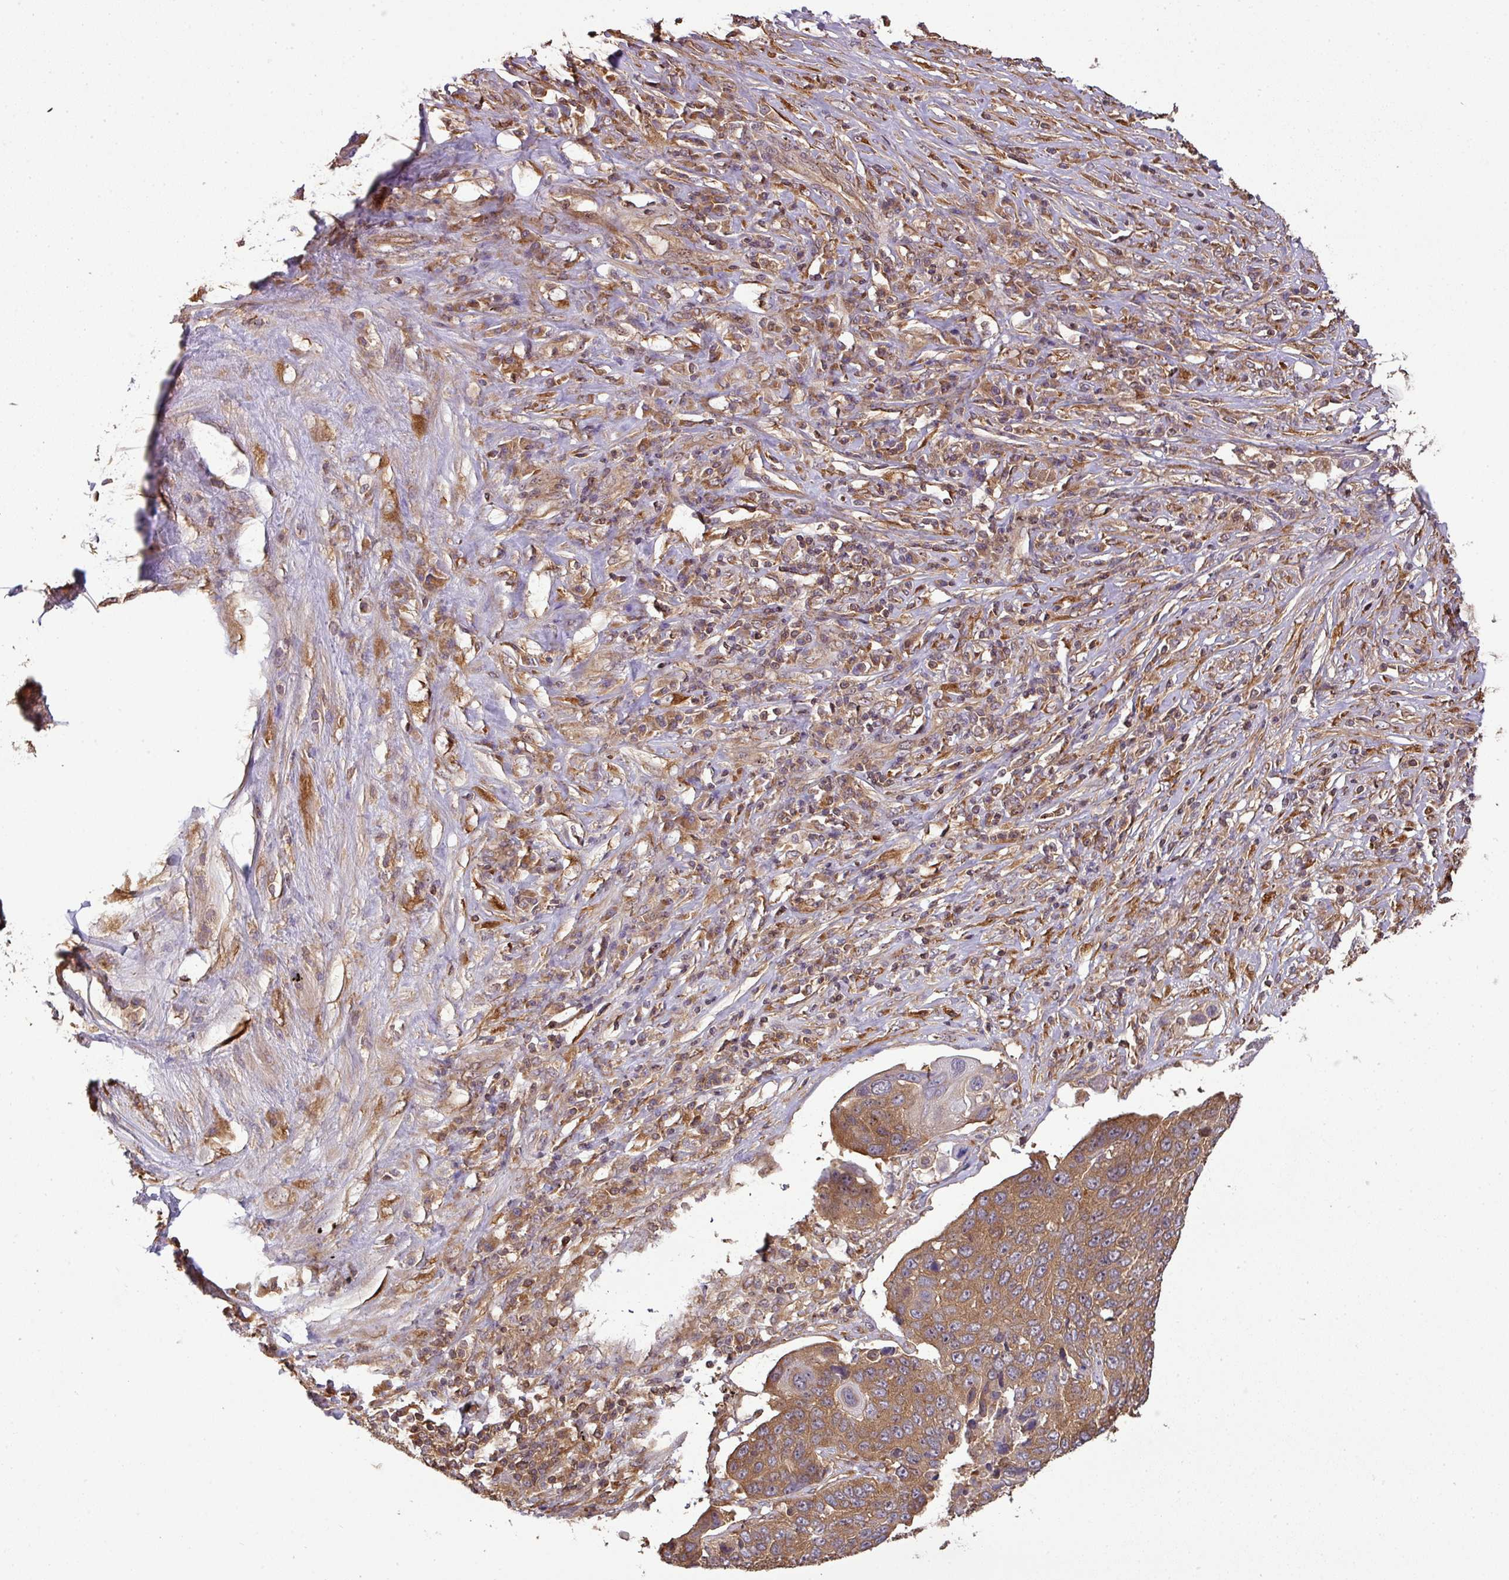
{"staining": {"intensity": "moderate", "quantity": ">75%", "location": "cytoplasmic/membranous,nuclear"}, "tissue": "lung cancer", "cell_type": "Tumor cells", "image_type": "cancer", "snomed": [{"axis": "morphology", "description": "Squamous cell carcinoma, NOS"}, {"axis": "topography", "description": "Lung"}], "caption": "DAB (3,3'-diaminobenzidine) immunohistochemical staining of human squamous cell carcinoma (lung) exhibits moderate cytoplasmic/membranous and nuclear protein staining in about >75% of tumor cells.", "gene": "VENTX", "patient": {"sex": "male", "age": 66}}